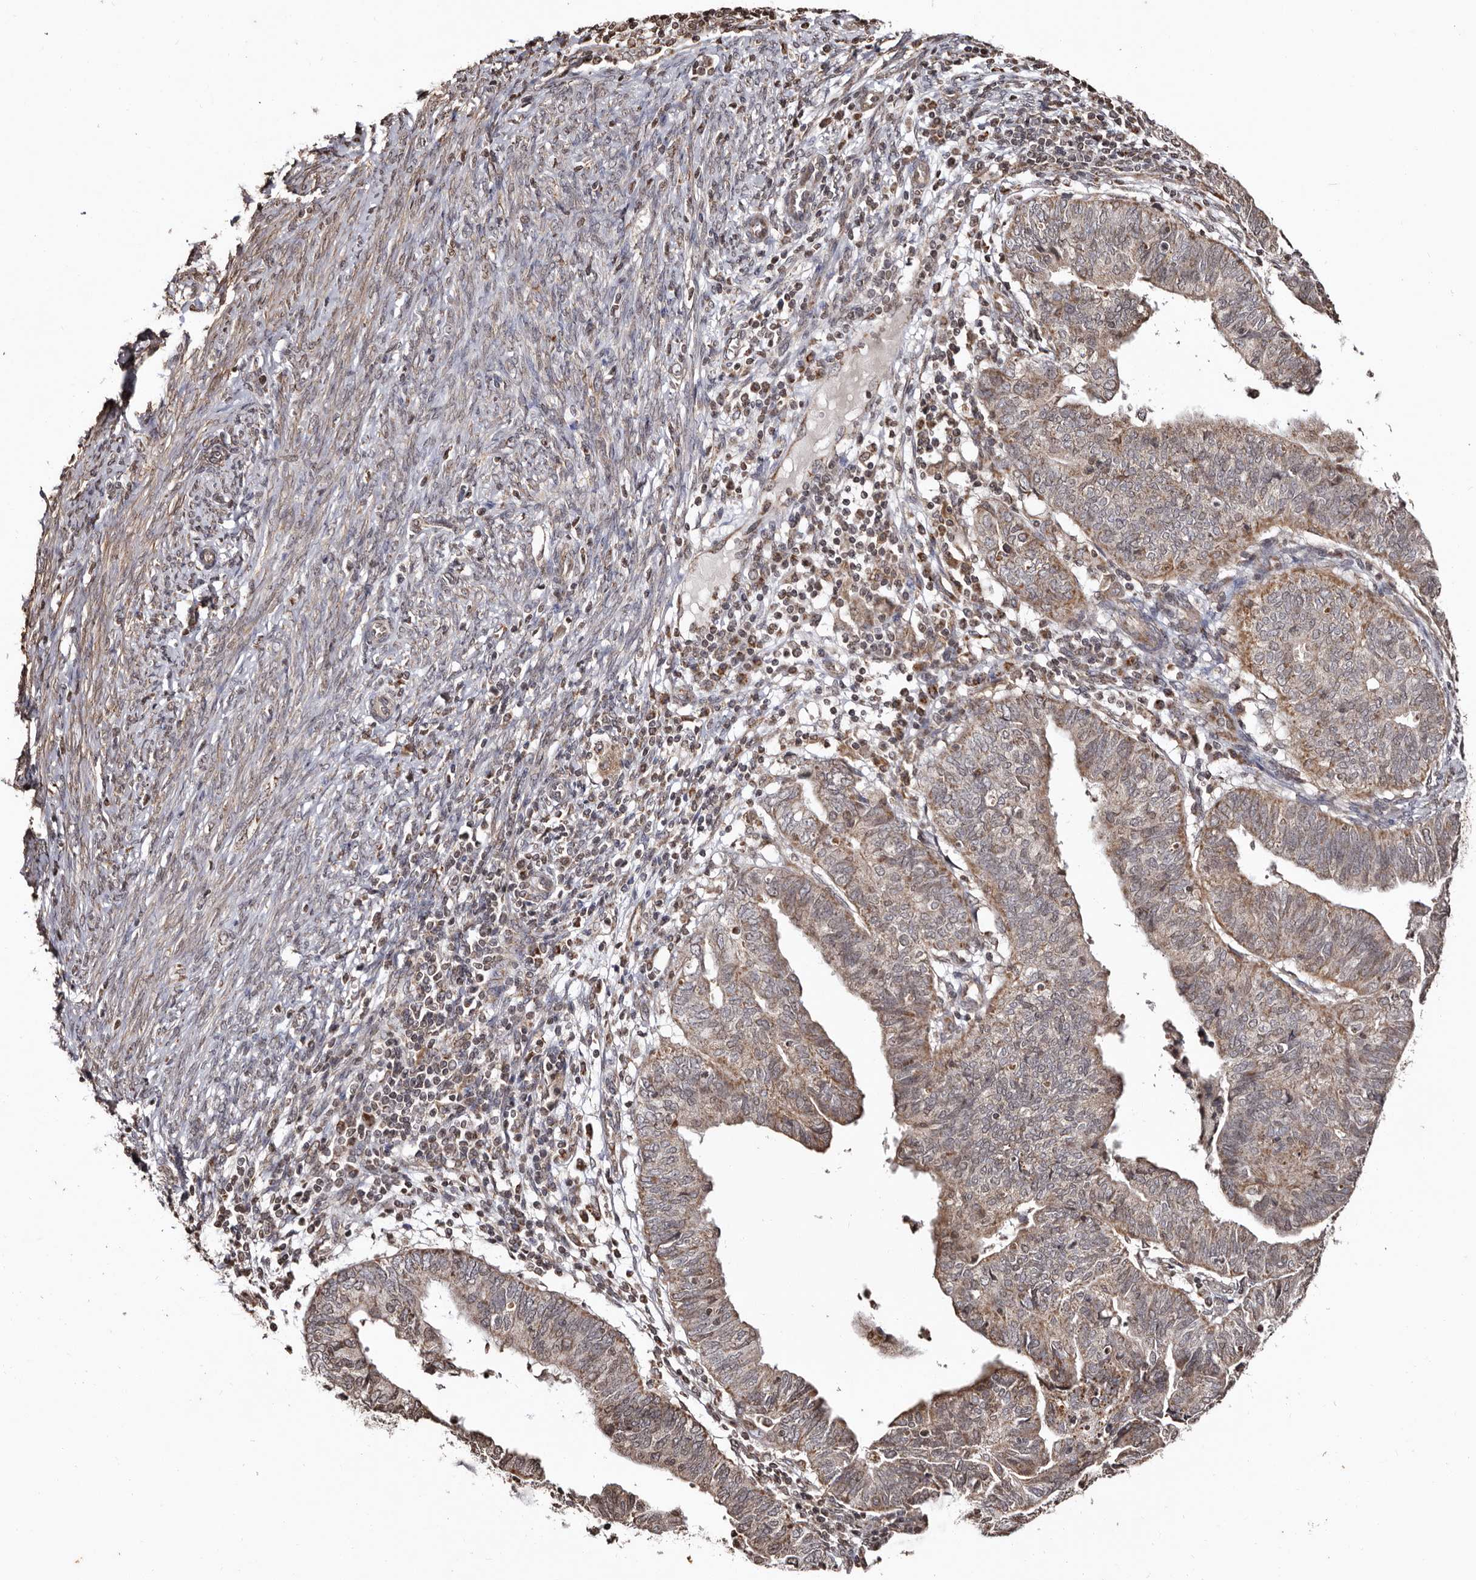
{"staining": {"intensity": "weak", "quantity": "25%-75%", "location": "cytoplasmic/membranous"}, "tissue": "endometrial cancer", "cell_type": "Tumor cells", "image_type": "cancer", "snomed": [{"axis": "morphology", "description": "Adenocarcinoma, NOS"}, {"axis": "topography", "description": "Uterus"}], "caption": "This image reveals endometrial adenocarcinoma stained with IHC to label a protein in brown. The cytoplasmic/membranous of tumor cells show weak positivity for the protein. Nuclei are counter-stained blue.", "gene": "CCDC190", "patient": {"sex": "female", "age": 77}}